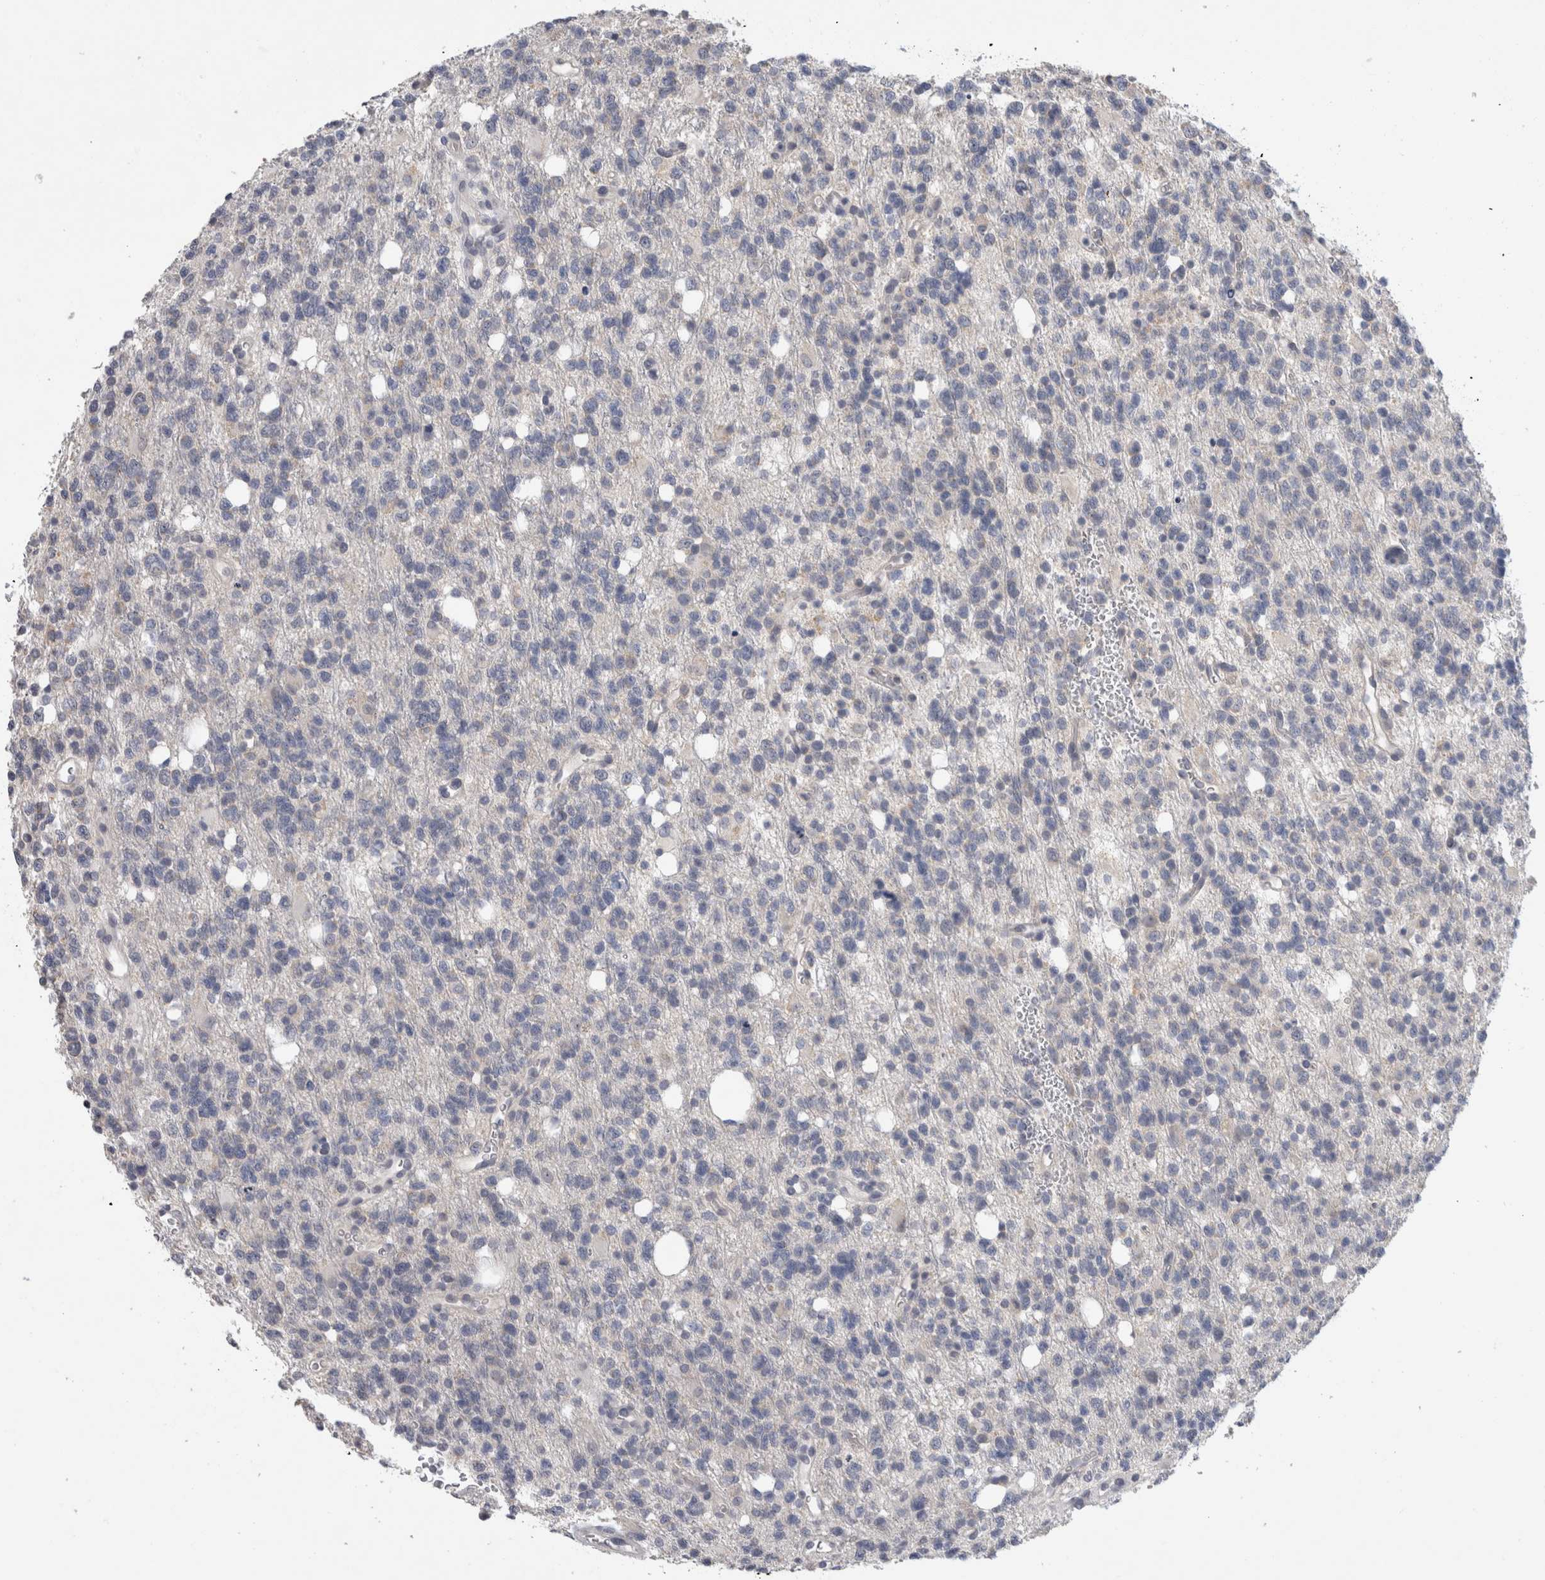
{"staining": {"intensity": "negative", "quantity": "none", "location": "none"}, "tissue": "glioma", "cell_type": "Tumor cells", "image_type": "cancer", "snomed": [{"axis": "morphology", "description": "Glioma, malignant, High grade"}, {"axis": "topography", "description": "Brain"}], "caption": "Tumor cells are negative for protein expression in human malignant glioma (high-grade).", "gene": "TONSL", "patient": {"sex": "female", "age": 62}}